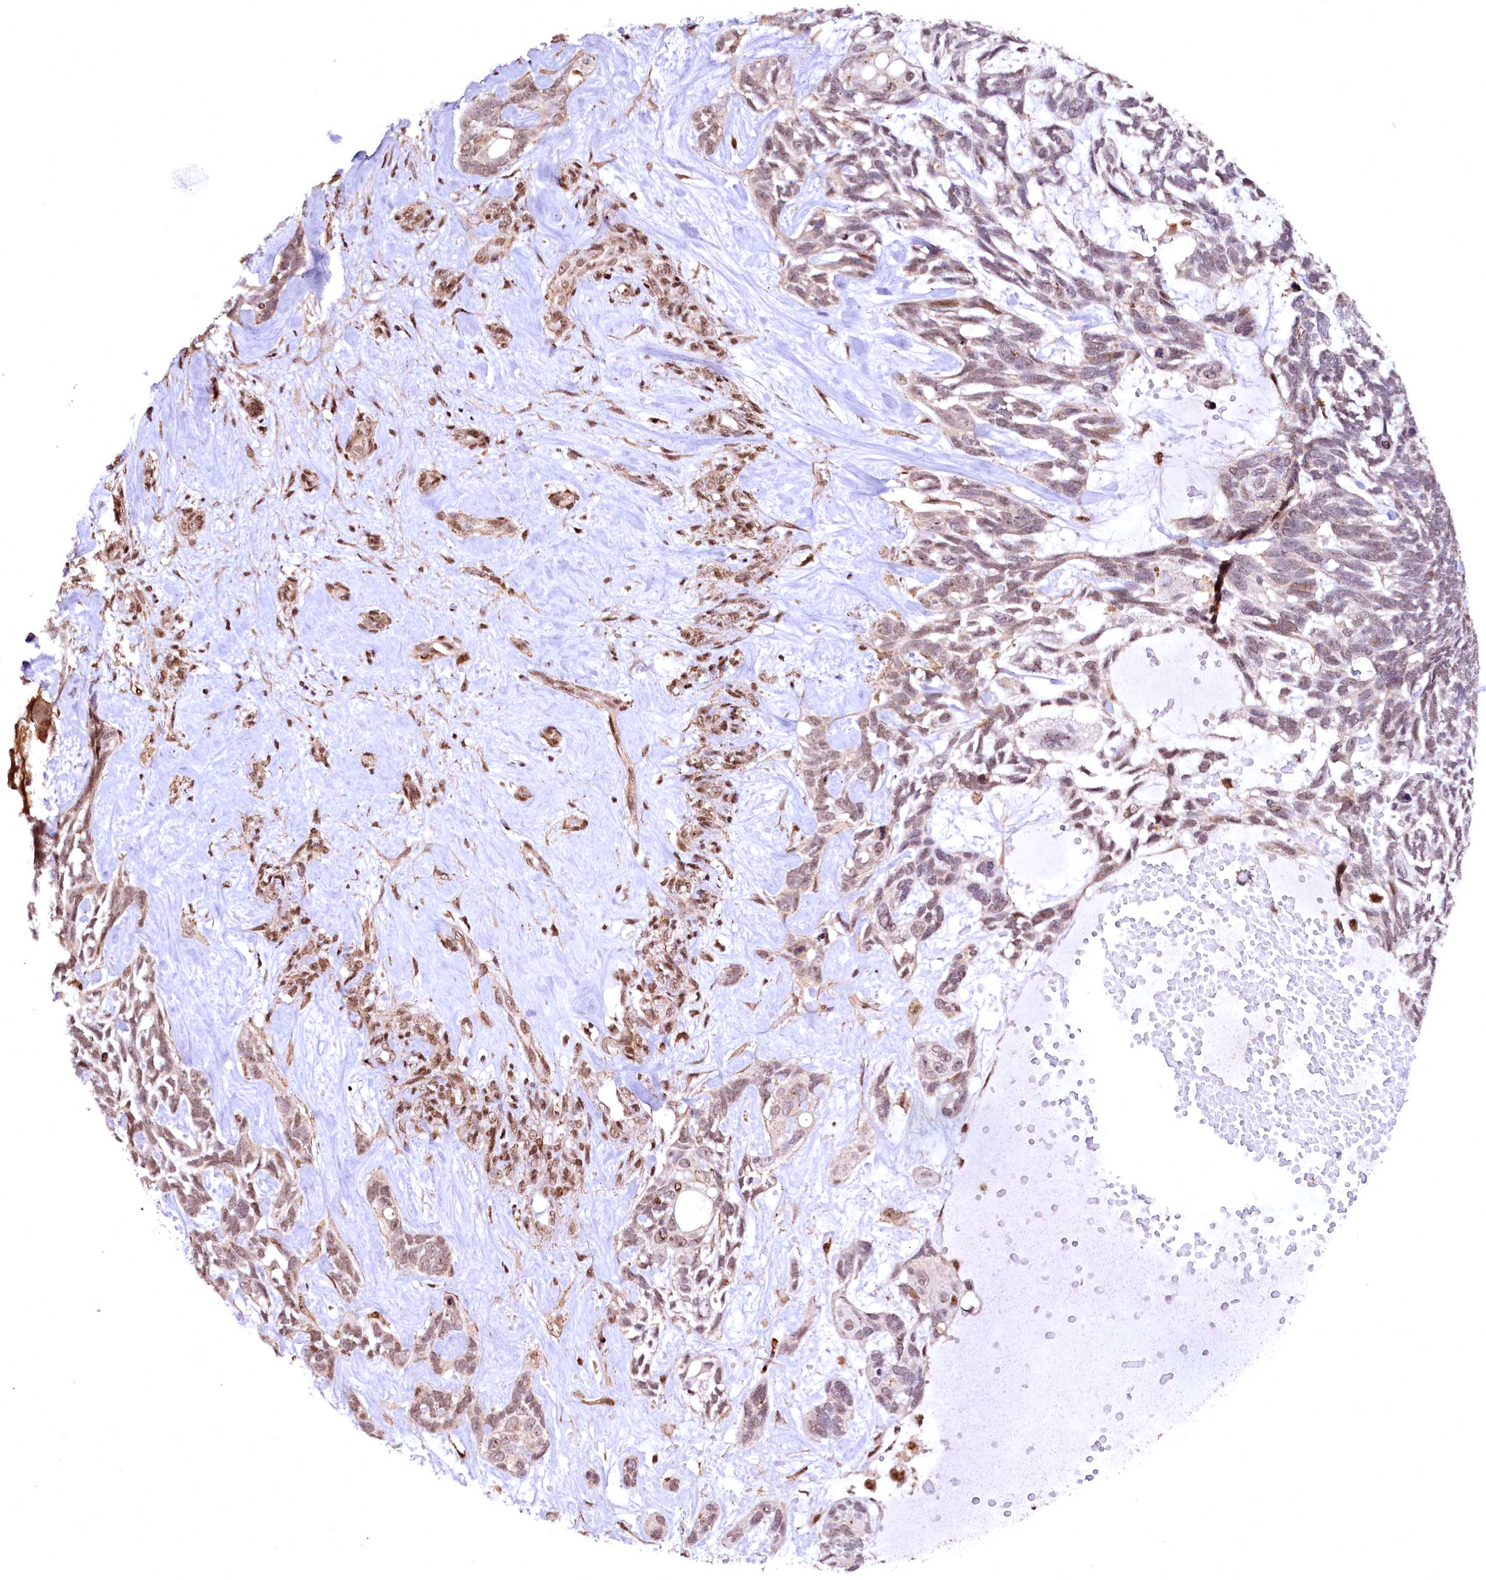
{"staining": {"intensity": "moderate", "quantity": "25%-75%", "location": "nuclear"}, "tissue": "skin cancer", "cell_type": "Tumor cells", "image_type": "cancer", "snomed": [{"axis": "morphology", "description": "Basal cell carcinoma"}, {"axis": "topography", "description": "Skin"}], "caption": "There is medium levels of moderate nuclear expression in tumor cells of skin basal cell carcinoma, as demonstrated by immunohistochemical staining (brown color).", "gene": "PDS5B", "patient": {"sex": "male", "age": 88}}